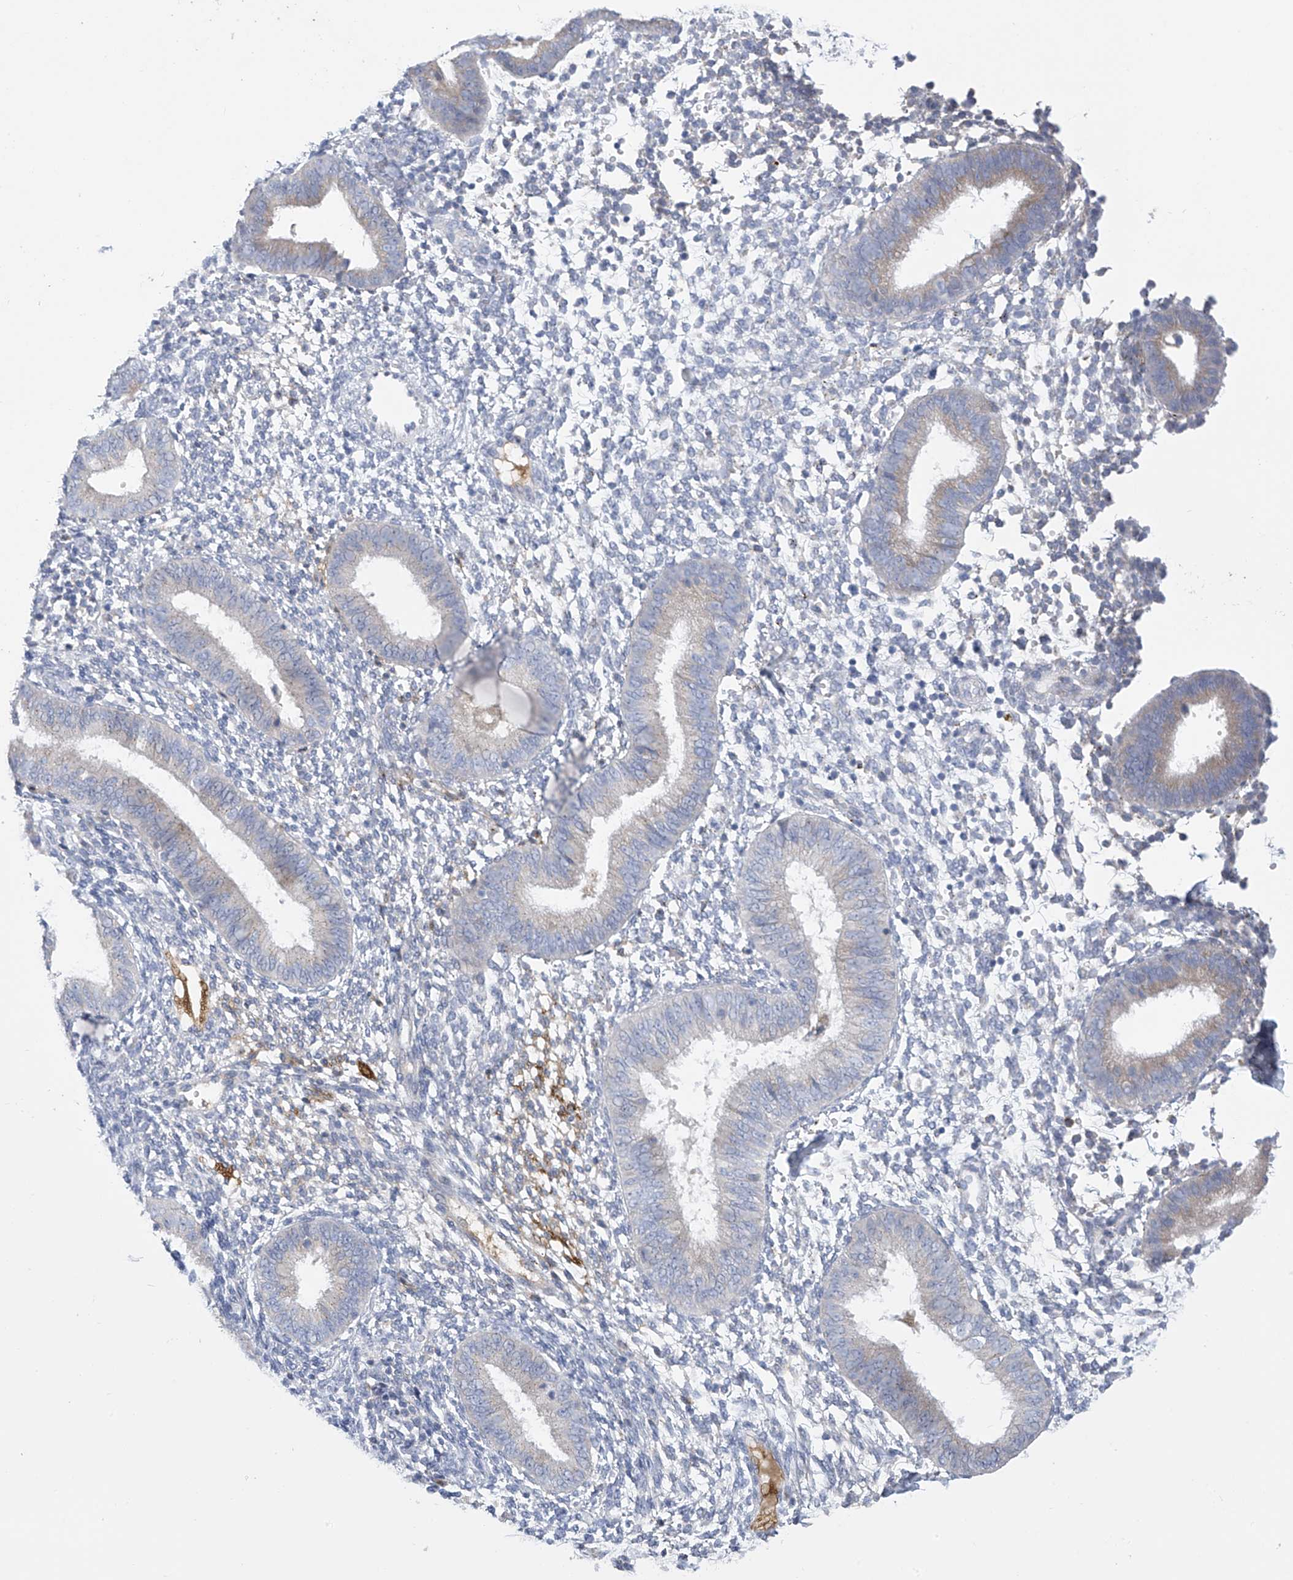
{"staining": {"intensity": "negative", "quantity": "none", "location": "none"}, "tissue": "endometrium", "cell_type": "Cells in endometrial stroma", "image_type": "normal", "snomed": [{"axis": "morphology", "description": "Normal tissue, NOS"}, {"axis": "topography", "description": "Uterus"}, {"axis": "topography", "description": "Endometrium"}], "caption": "Immunohistochemistry histopathology image of benign endometrium: endometrium stained with DAB demonstrates no significant protein positivity in cells in endometrial stroma. (Stains: DAB (3,3'-diaminobenzidine) immunohistochemistry (IHC) with hematoxylin counter stain, Microscopy: brightfield microscopy at high magnification).", "gene": "SLCO4A1", "patient": {"sex": "female", "age": 48}}